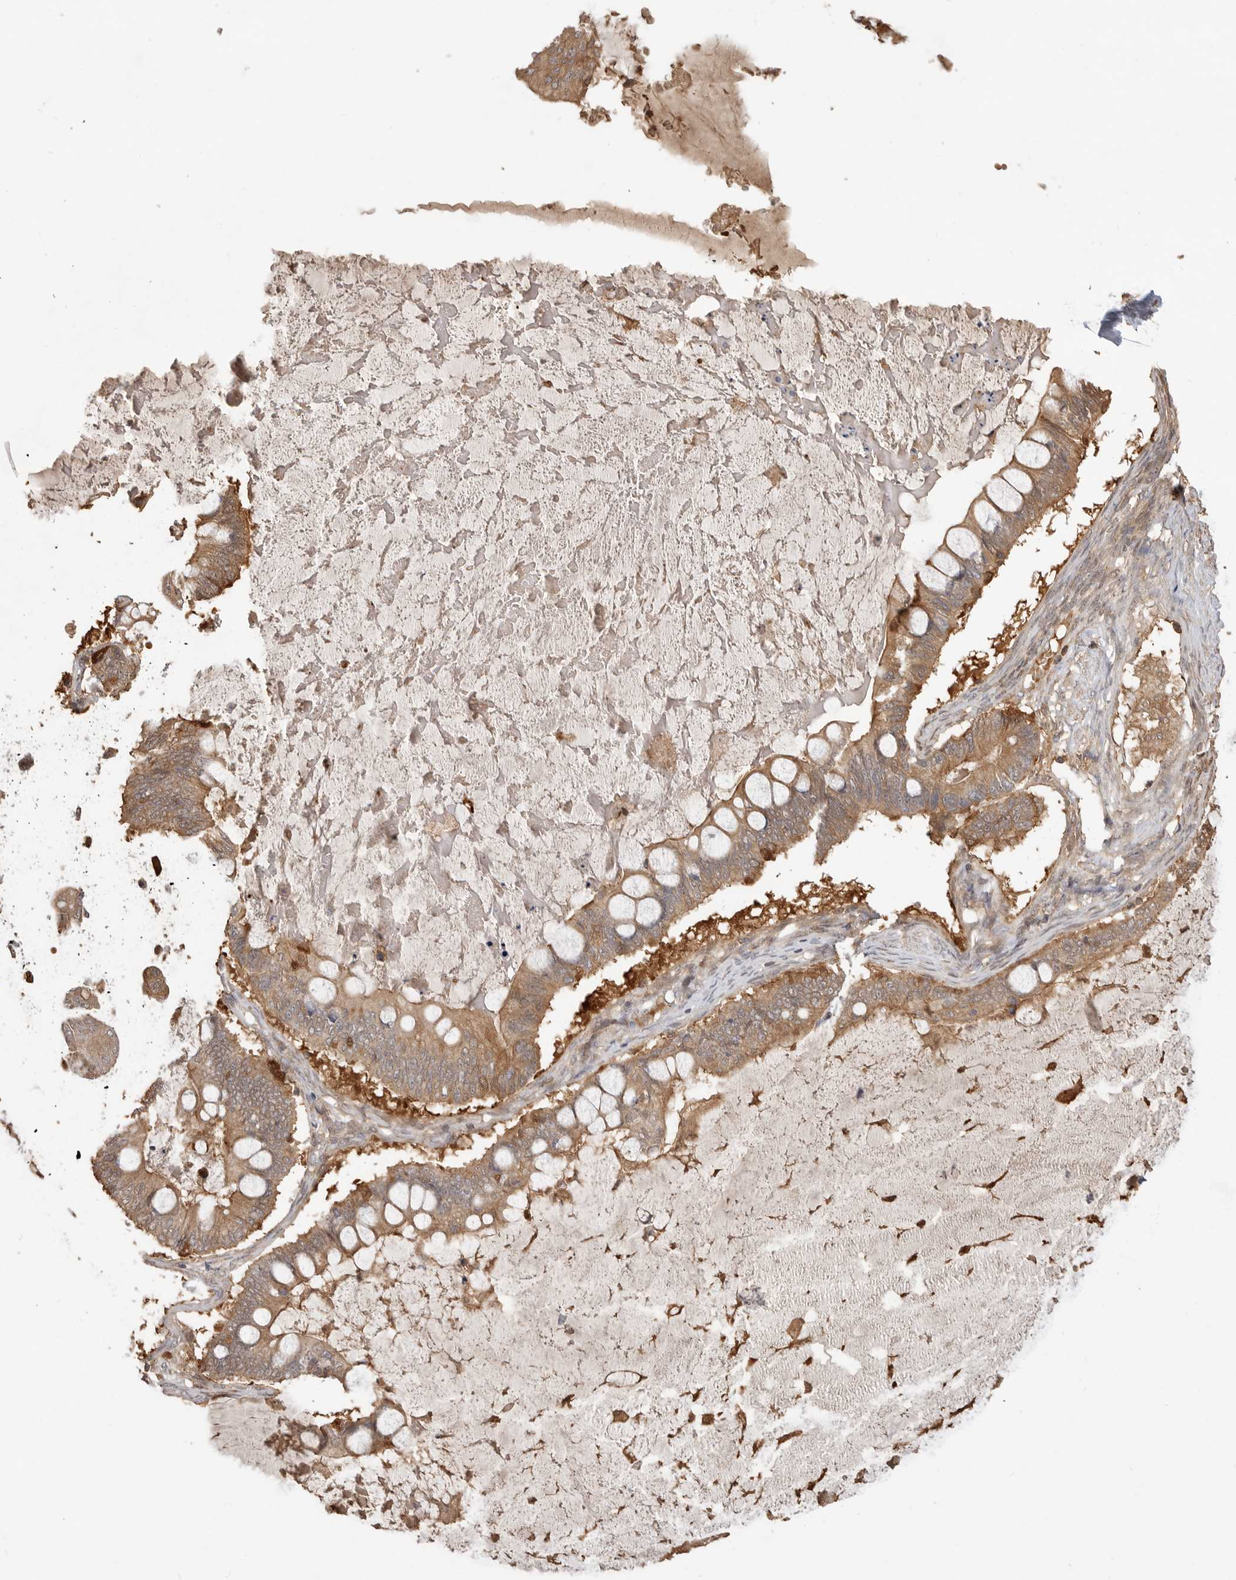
{"staining": {"intensity": "moderate", "quantity": ">75%", "location": "cytoplasmic/membranous"}, "tissue": "ovarian cancer", "cell_type": "Tumor cells", "image_type": "cancer", "snomed": [{"axis": "morphology", "description": "Cystadenocarcinoma, mucinous, NOS"}, {"axis": "topography", "description": "Ovary"}], "caption": "Tumor cells exhibit moderate cytoplasmic/membranous expression in approximately >75% of cells in ovarian cancer (mucinous cystadenocarcinoma). (brown staining indicates protein expression, while blue staining denotes nuclei).", "gene": "CLDN12", "patient": {"sex": "female", "age": 61}}